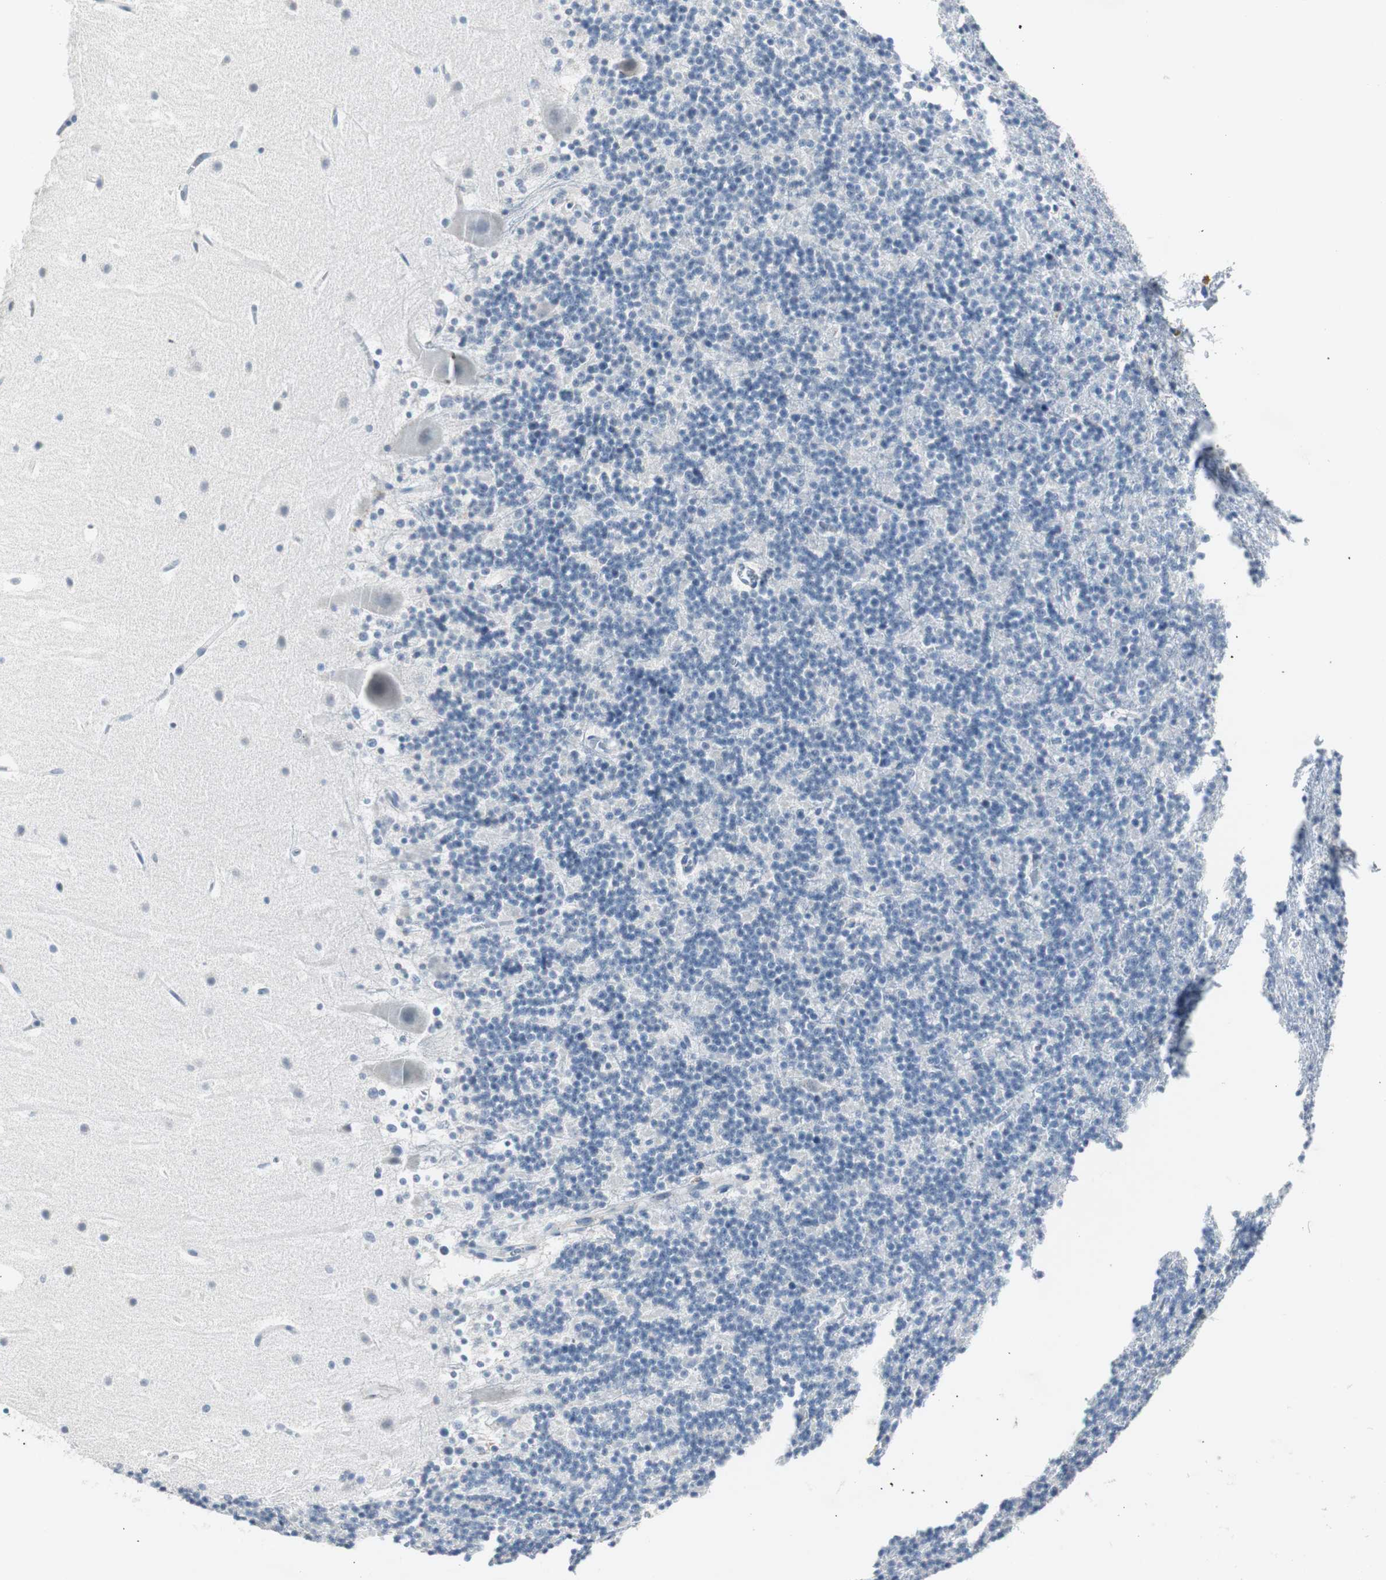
{"staining": {"intensity": "negative", "quantity": "none", "location": "none"}, "tissue": "cerebellum", "cell_type": "Cells in granular layer", "image_type": "normal", "snomed": [{"axis": "morphology", "description": "Normal tissue, NOS"}, {"axis": "topography", "description": "Cerebellum"}], "caption": "Unremarkable cerebellum was stained to show a protein in brown. There is no significant staining in cells in granular layer. (DAB (3,3'-diaminobenzidine) IHC, high magnification).", "gene": "SOX30", "patient": {"sex": "male", "age": 45}}